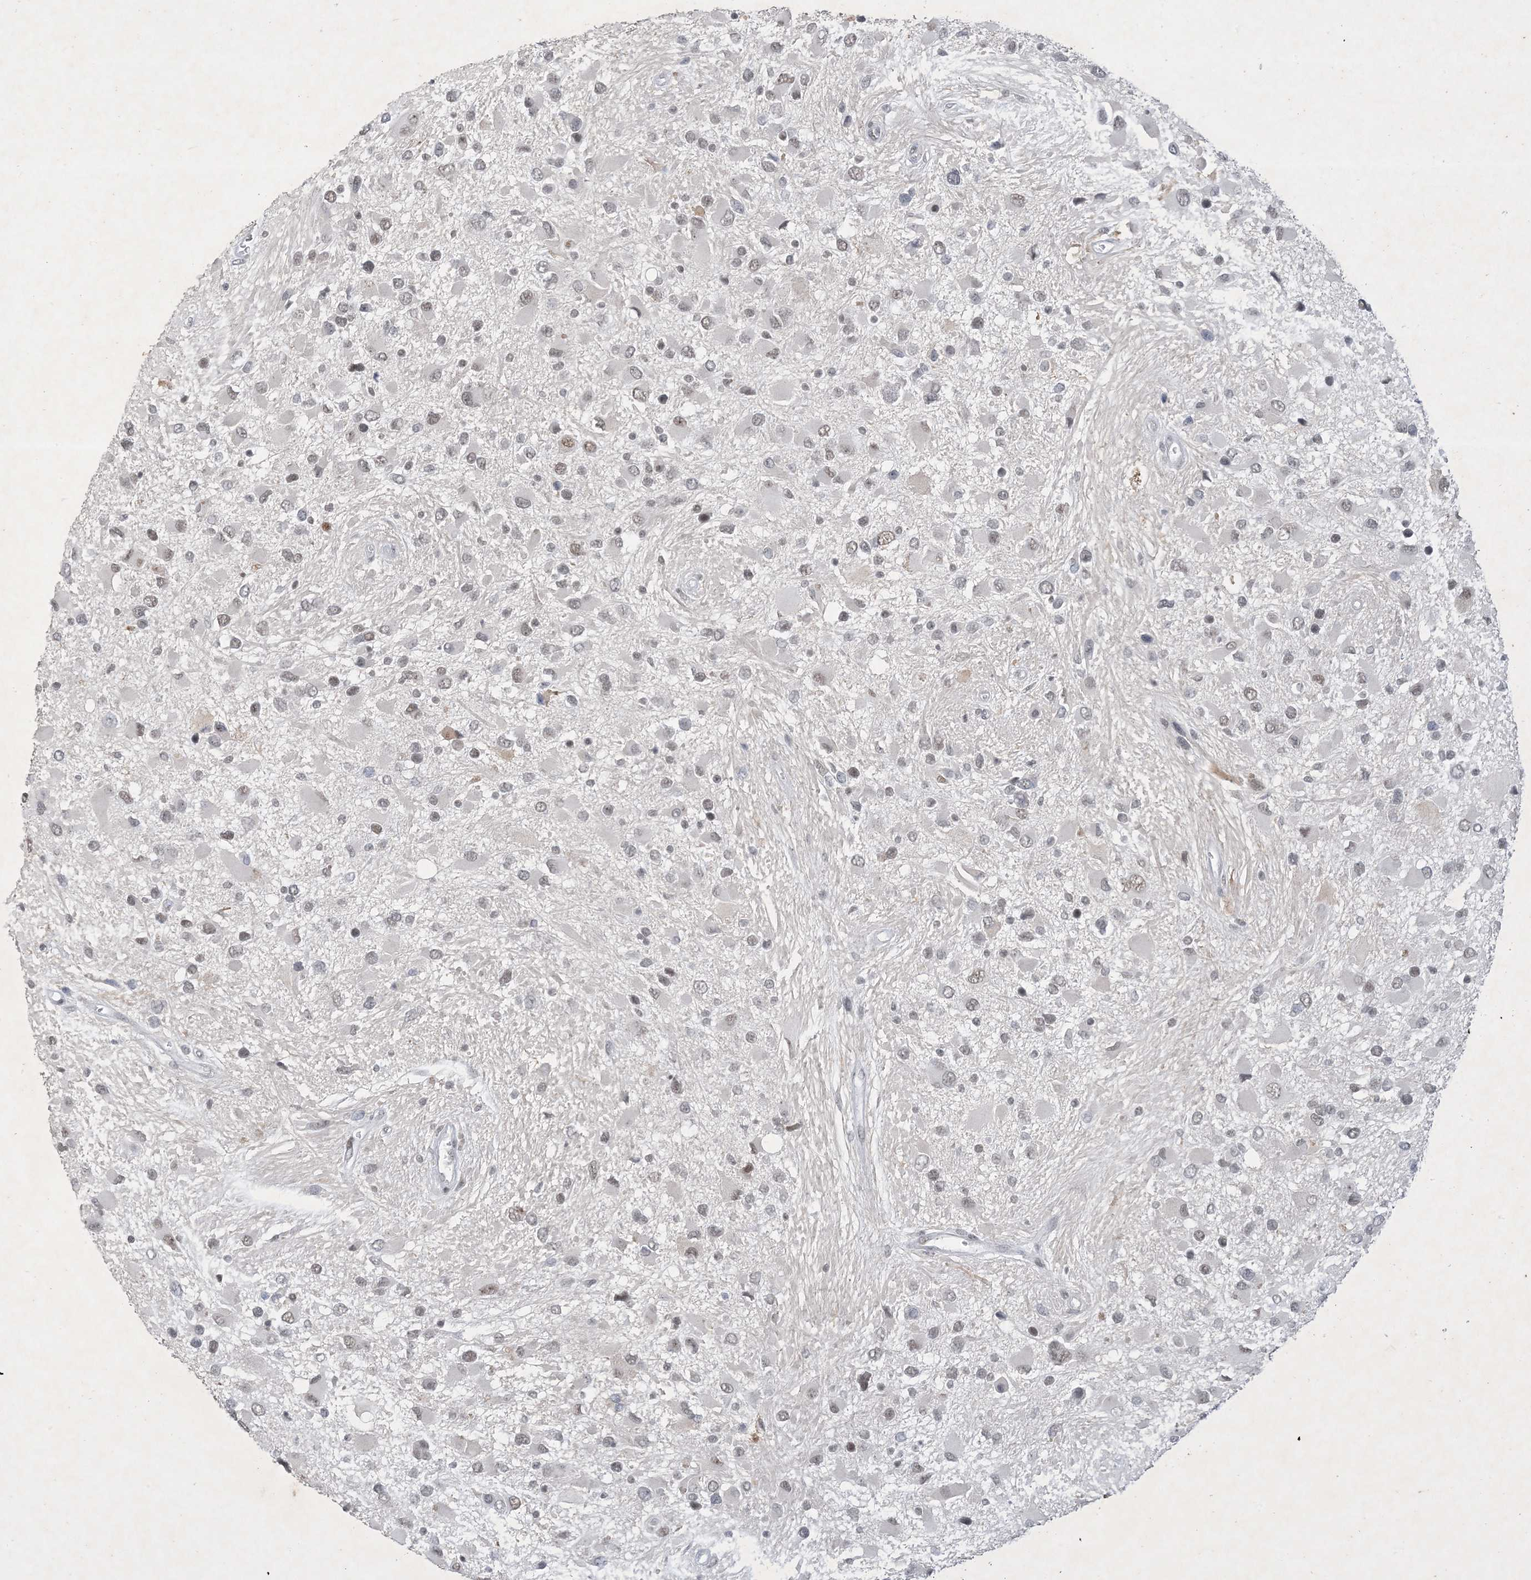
{"staining": {"intensity": "weak", "quantity": ">75%", "location": "nuclear"}, "tissue": "glioma", "cell_type": "Tumor cells", "image_type": "cancer", "snomed": [{"axis": "morphology", "description": "Glioma, malignant, High grade"}, {"axis": "topography", "description": "Brain"}], "caption": "This is an image of immunohistochemistry staining of glioma, which shows weak positivity in the nuclear of tumor cells.", "gene": "ZNF674", "patient": {"sex": "male", "age": 53}}